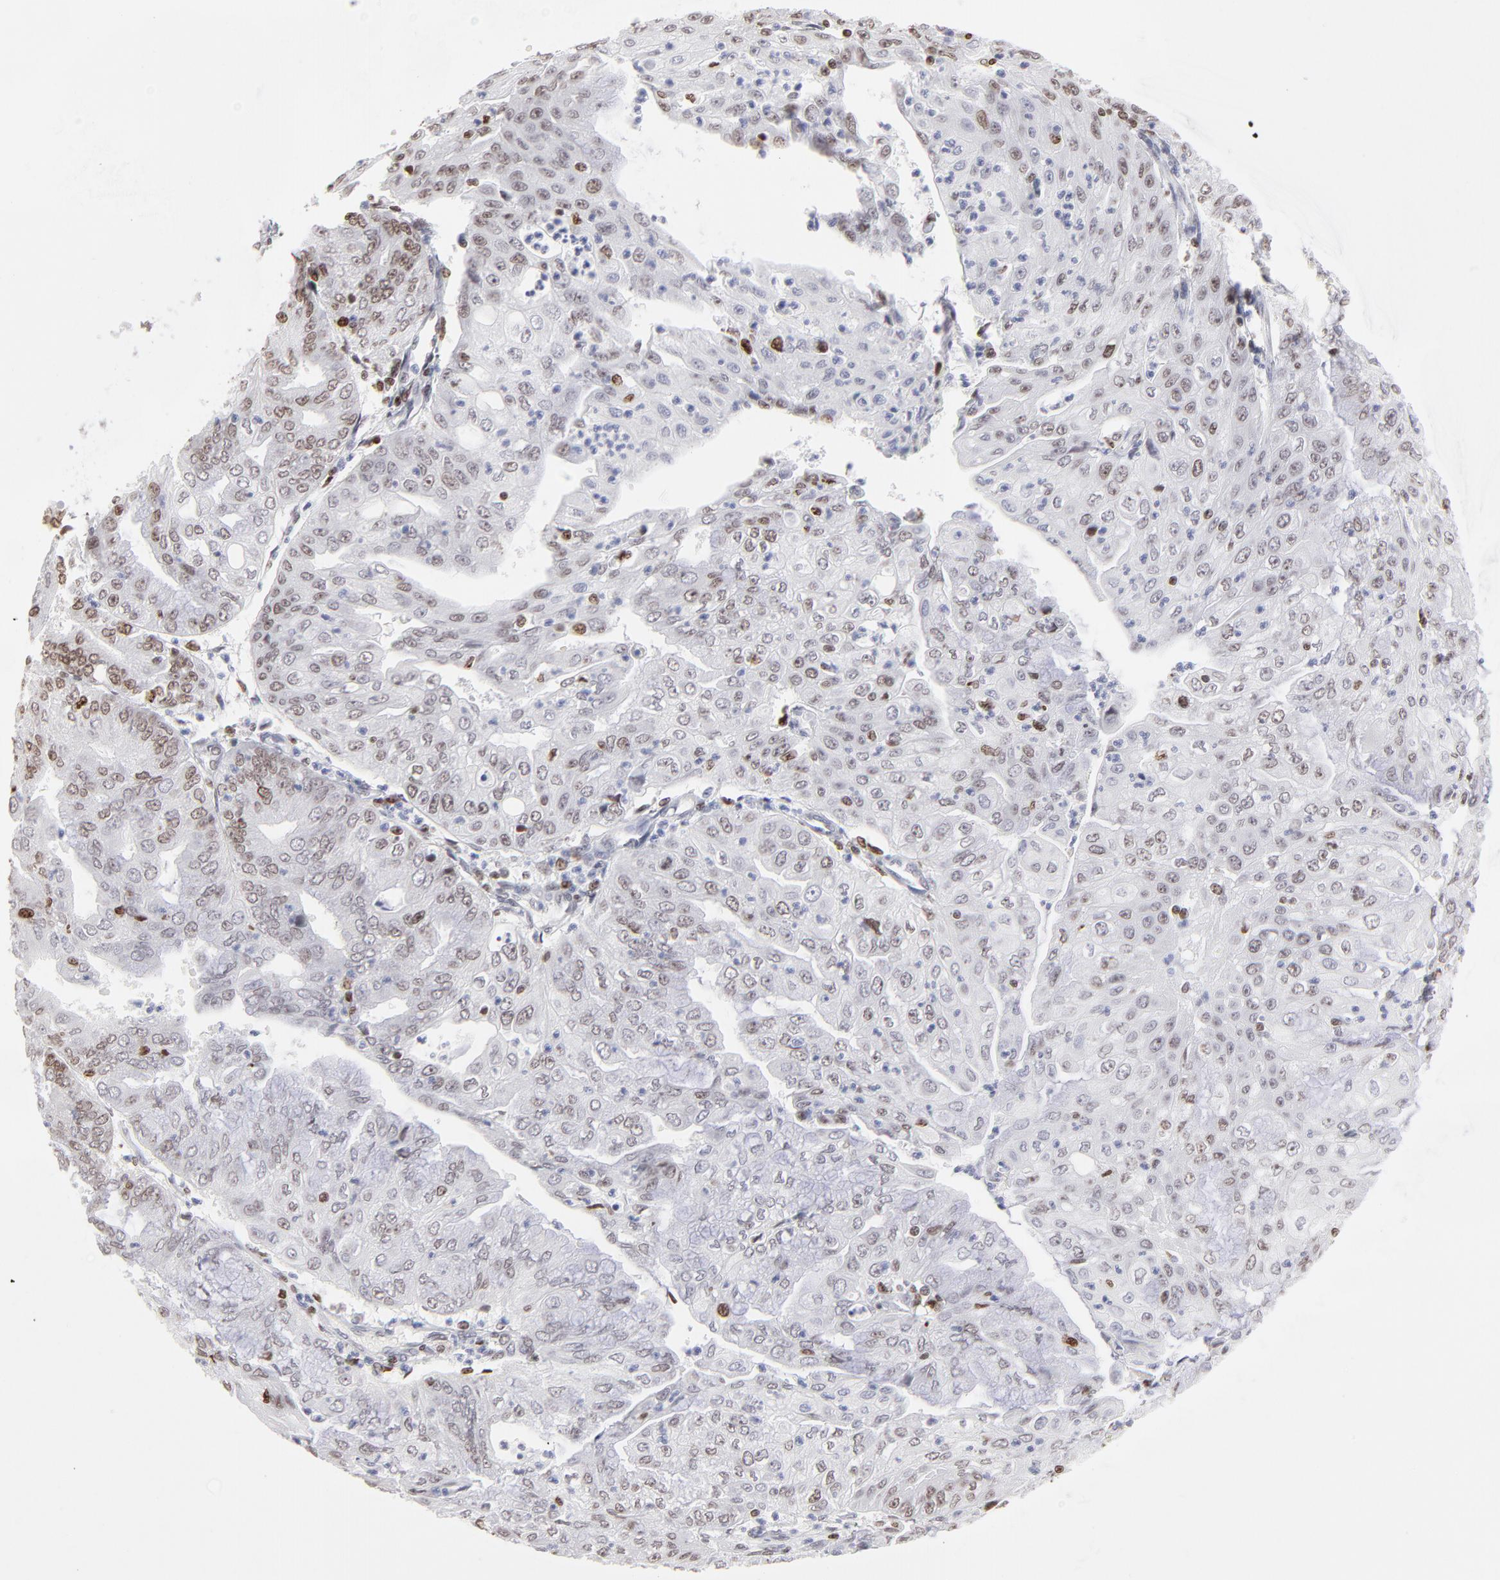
{"staining": {"intensity": "weak", "quantity": "<25%", "location": "nuclear"}, "tissue": "endometrial cancer", "cell_type": "Tumor cells", "image_type": "cancer", "snomed": [{"axis": "morphology", "description": "Adenocarcinoma, NOS"}, {"axis": "topography", "description": "Endometrium"}], "caption": "Immunohistochemistry image of neoplastic tissue: endometrial cancer stained with DAB (3,3'-diaminobenzidine) demonstrates no significant protein staining in tumor cells.", "gene": "PARP1", "patient": {"sex": "female", "age": 79}}